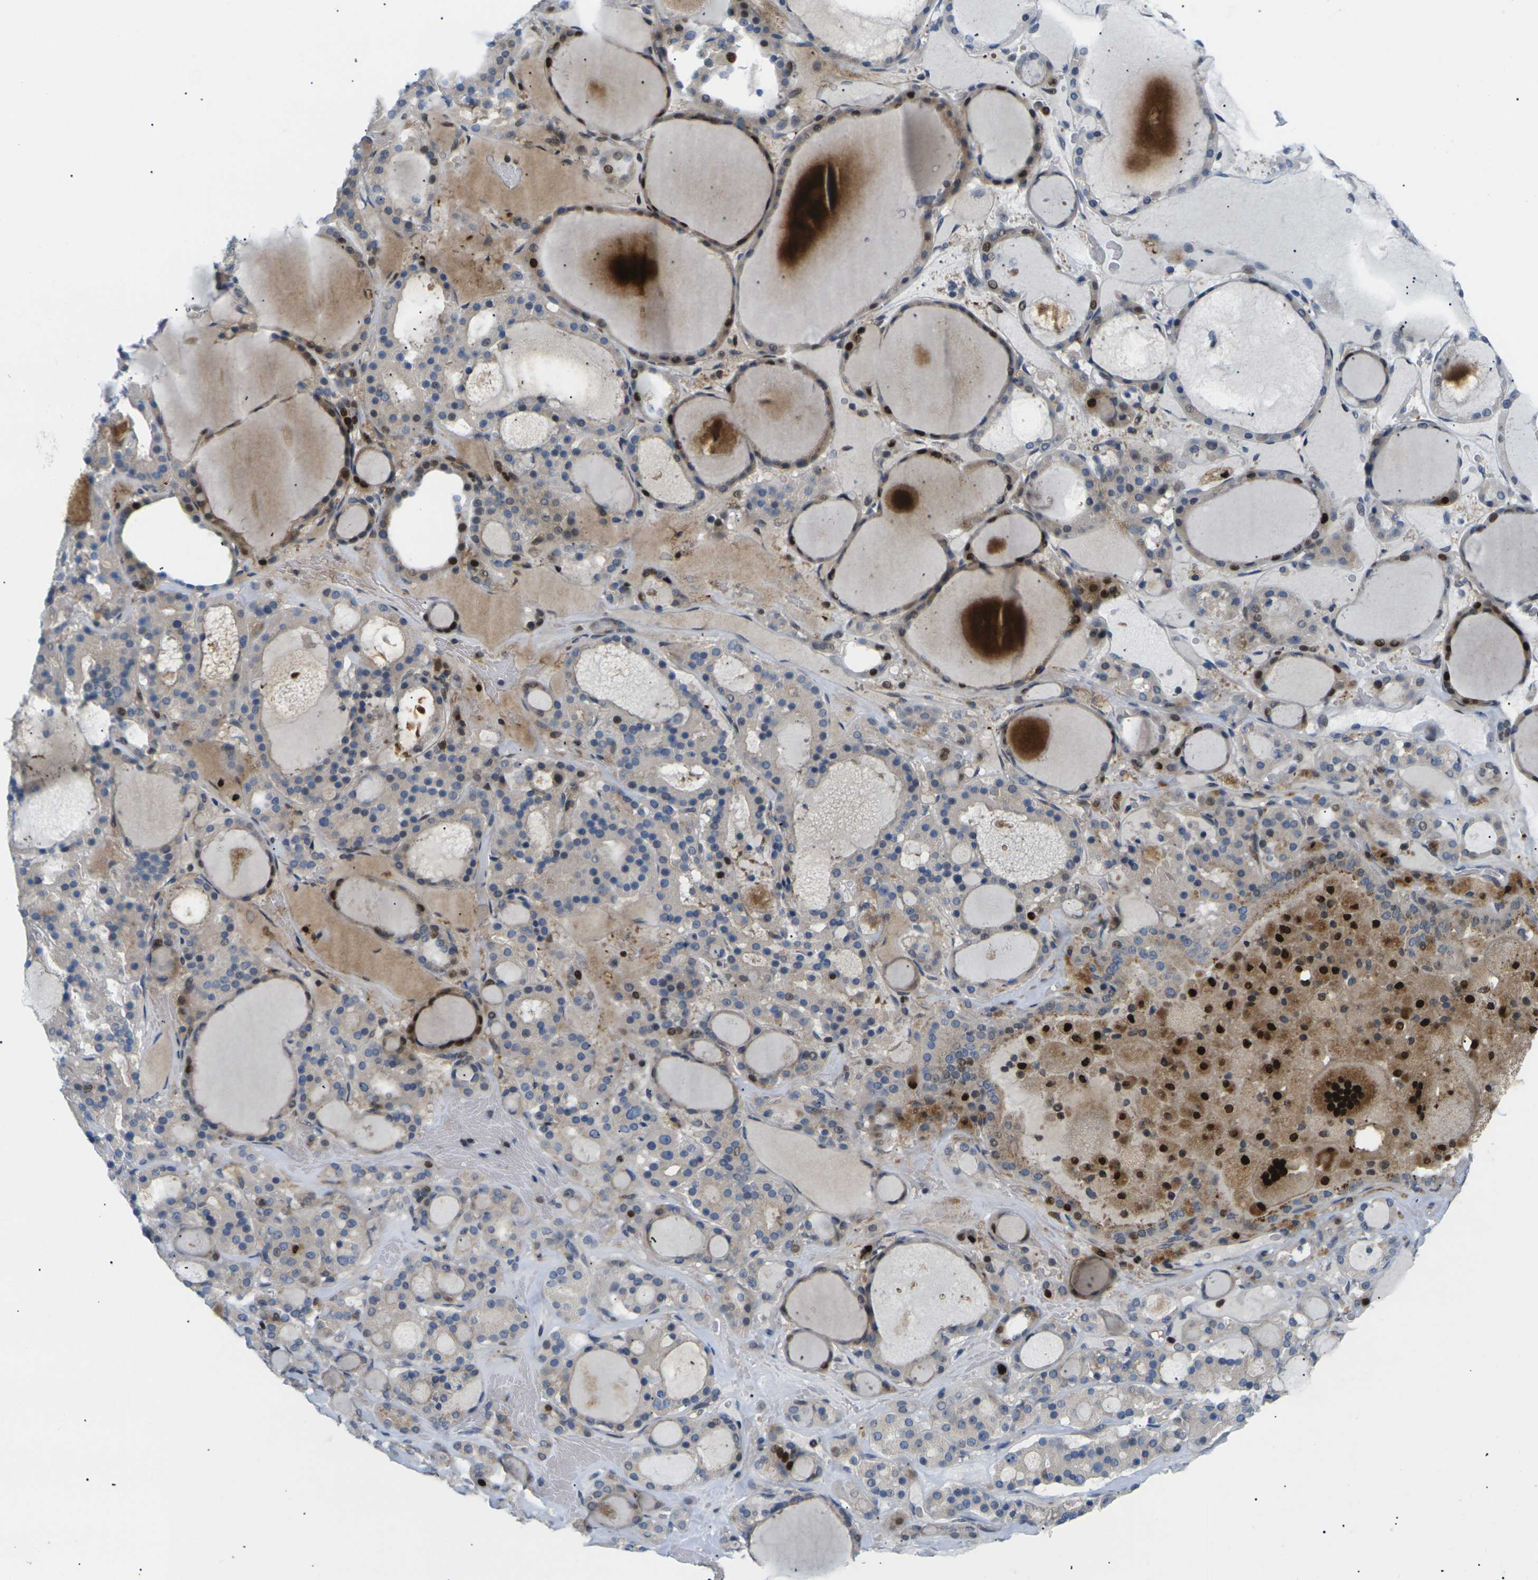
{"staining": {"intensity": "strong", "quantity": "25%-75%", "location": "cytoplasmic/membranous,nuclear"}, "tissue": "thyroid gland", "cell_type": "Glandular cells", "image_type": "normal", "snomed": [{"axis": "morphology", "description": "Normal tissue, NOS"}, {"axis": "morphology", "description": "Carcinoma, NOS"}, {"axis": "topography", "description": "Thyroid gland"}], "caption": "Brown immunohistochemical staining in benign human thyroid gland exhibits strong cytoplasmic/membranous,nuclear positivity in about 25%-75% of glandular cells.", "gene": "RPS6KA3", "patient": {"sex": "female", "age": 86}}